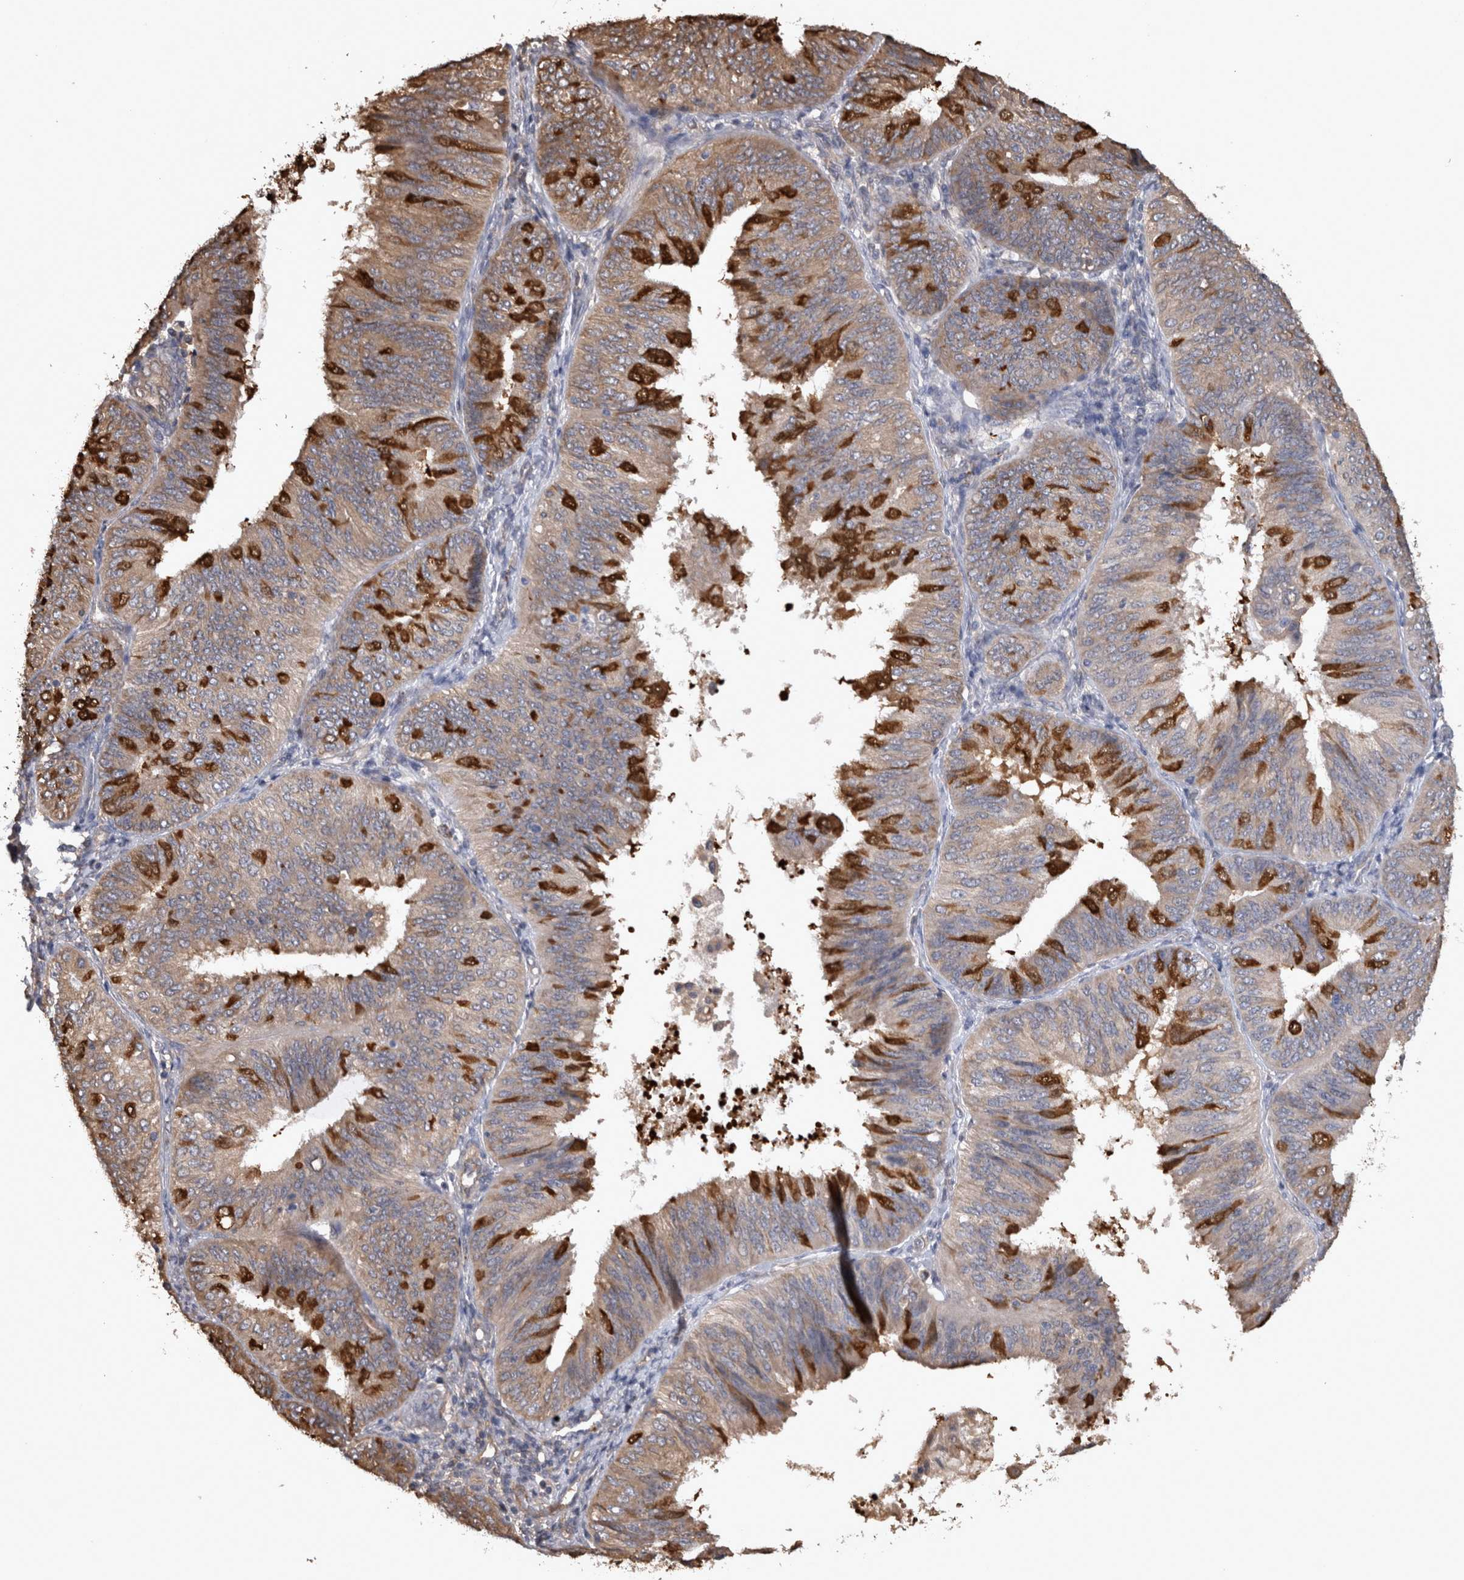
{"staining": {"intensity": "strong", "quantity": "<25%", "location": "cytoplasmic/membranous"}, "tissue": "endometrial cancer", "cell_type": "Tumor cells", "image_type": "cancer", "snomed": [{"axis": "morphology", "description": "Adenocarcinoma, NOS"}, {"axis": "topography", "description": "Endometrium"}], "caption": "Immunohistochemistry (IHC) image of adenocarcinoma (endometrial) stained for a protein (brown), which shows medium levels of strong cytoplasmic/membranous positivity in about <25% of tumor cells.", "gene": "TMED7", "patient": {"sex": "female", "age": 58}}